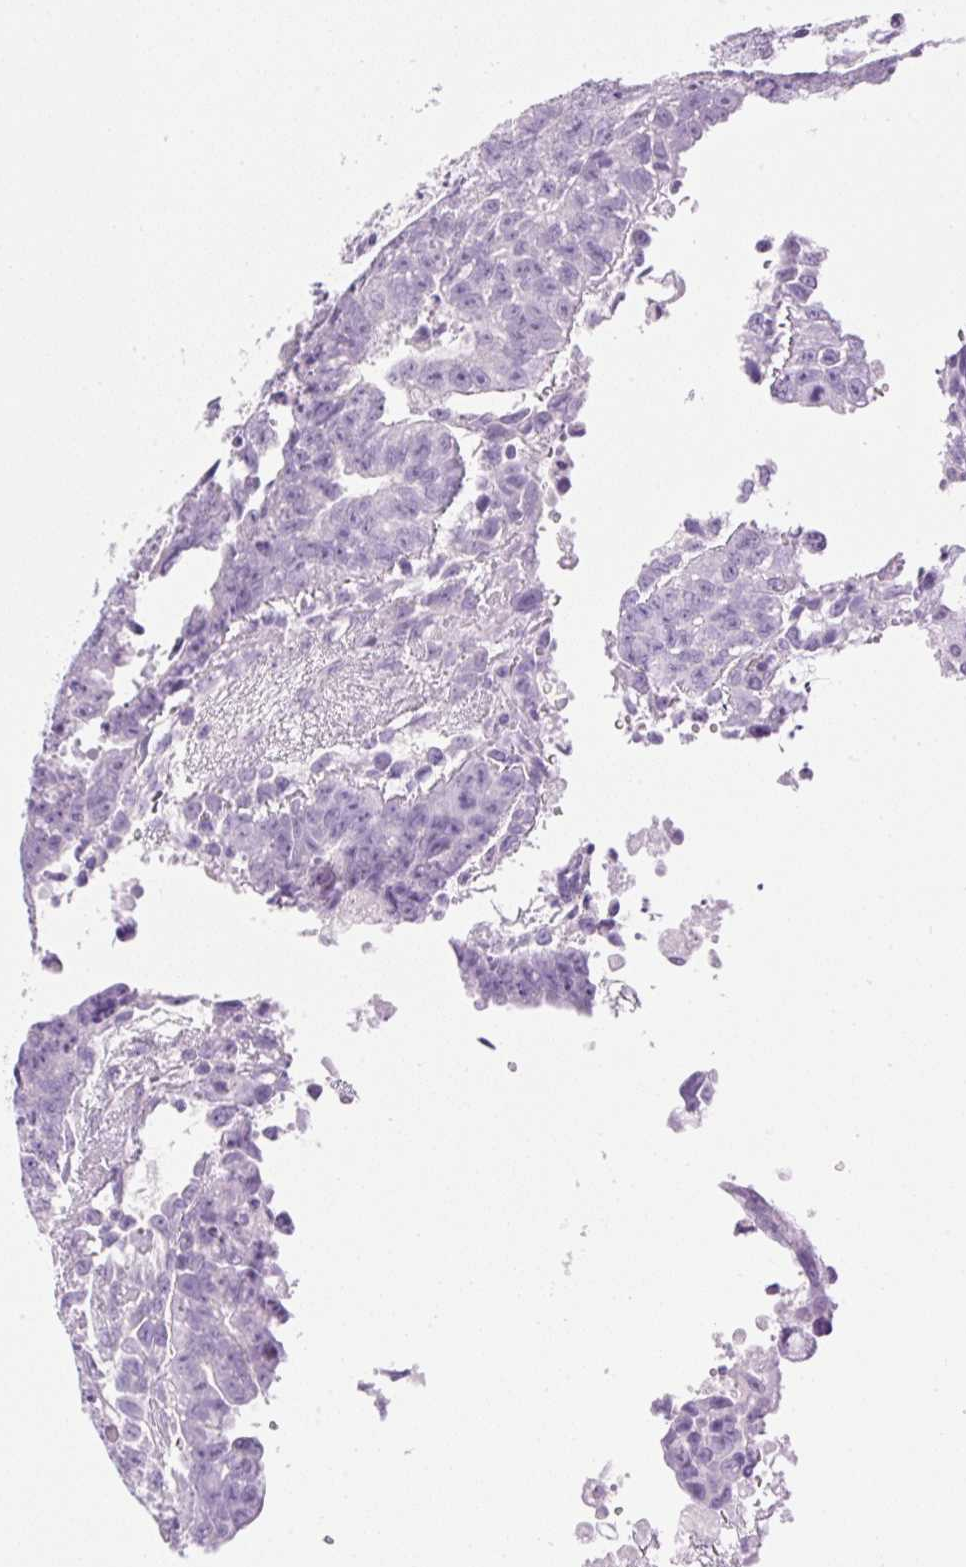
{"staining": {"intensity": "negative", "quantity": "none", "location": "none"}, "tissue": "testis cancer", "cell_type": "Tumor cells", "image_type": "cancer", "snomed": [{"axis": "morphology", "description": "Carcinoma, Embryonal, NOS"}, {"axis": "topography", "description": "Testis"}], "caption": "This is a photomicrograph of IHC staining of testis cancer, which shows no positivity in tumor cells.", "gene": "SP140L", "patient": {"sex": "male", "age": 24}}